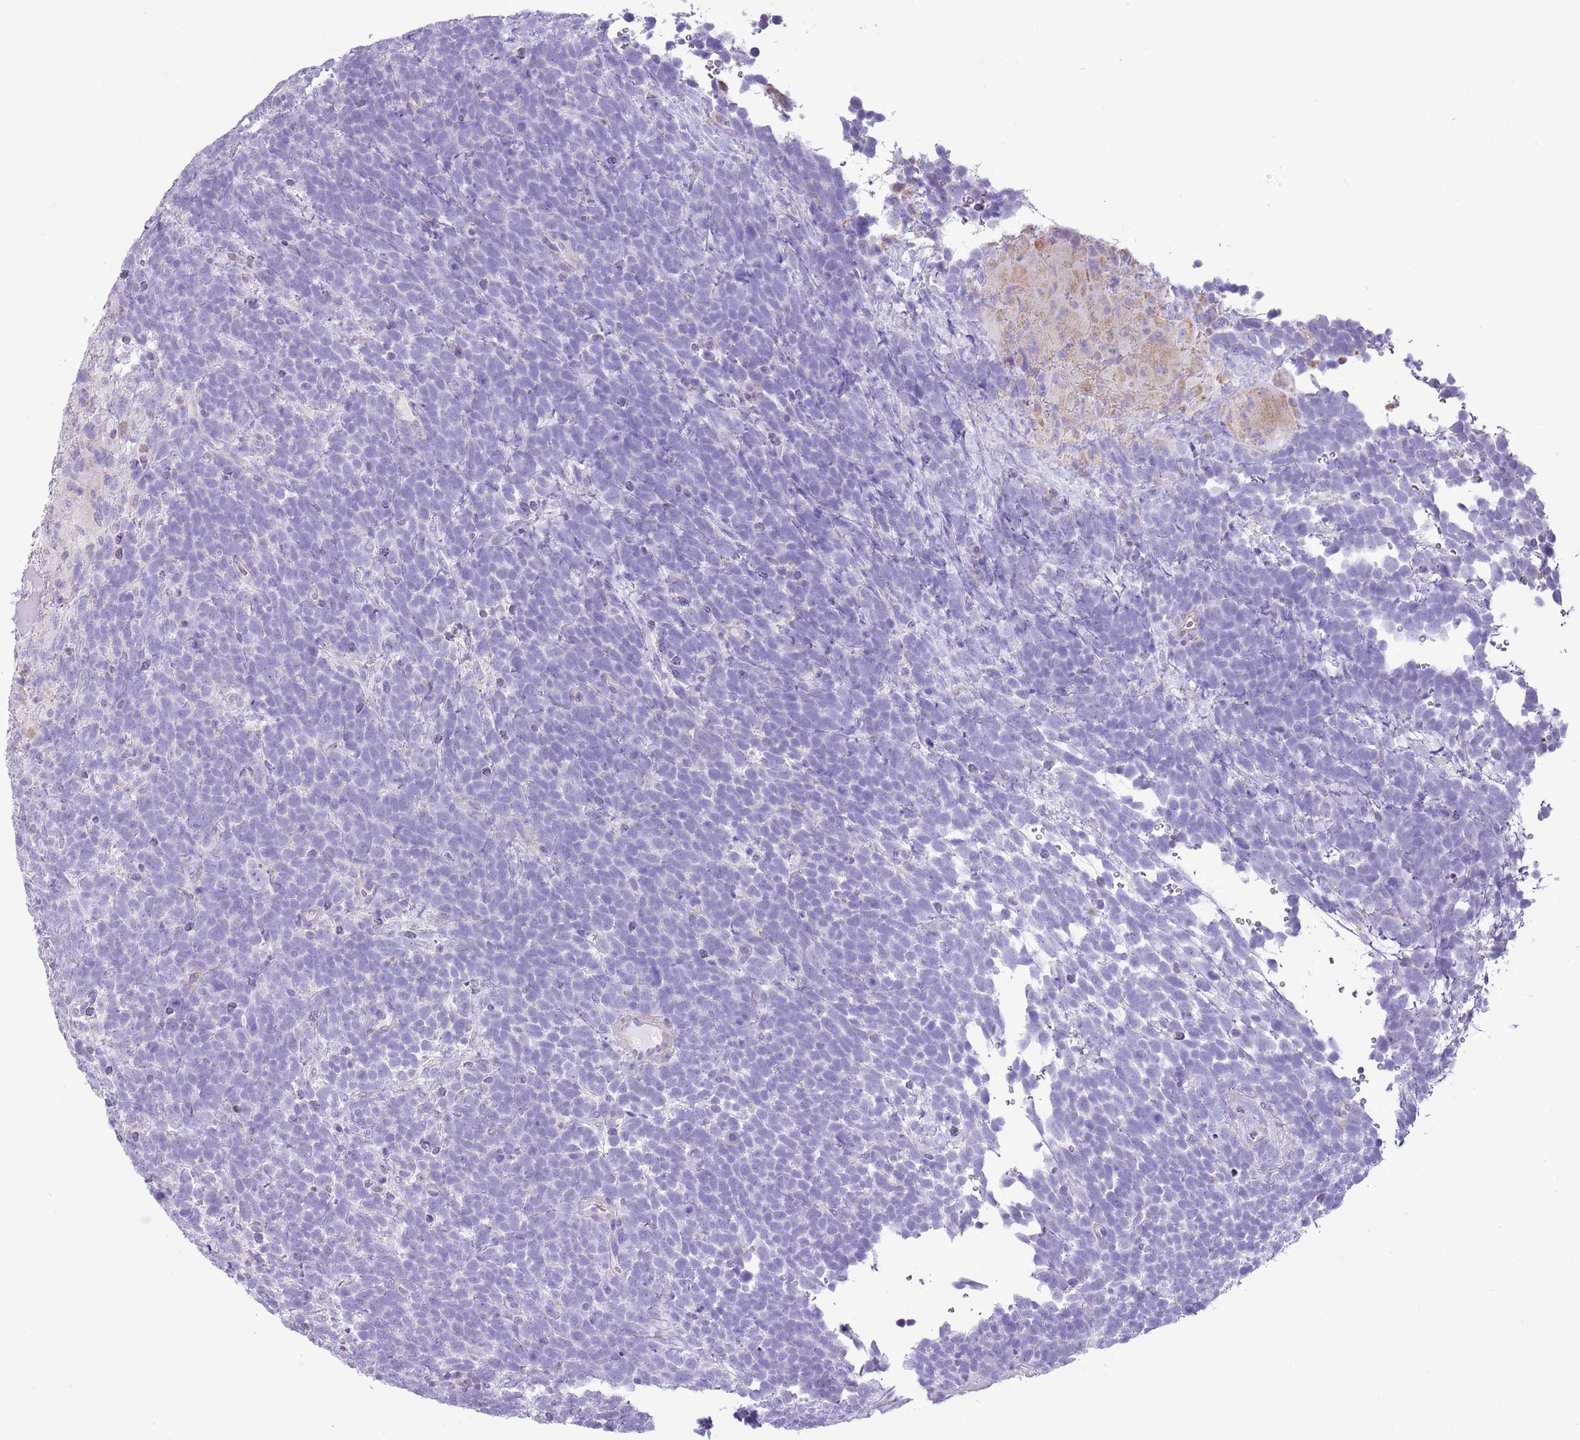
{"staining": {"intensity": "negative", "quantity": "none", "location": "none"}, "tissue": "urothelial cancer", "cell_type": "Tumor cells", "image_type": "cancer", "snomed": [{"axis": "morphology", "description": "Urothelial carcinoma, High grade"}, {"axis": "topography", "description": "Urinary bladder"}], "caption": "This photomicrograph is of urothelial cancer stained with immunohistochemistry (IHC) to label a protein in brown with the nuclei are counter-stained blue. There is no staining in tumor cells. (DAB (3,3'-diaminobenzidine) immunohistochemistry, high magnification).", "gene": "SLC23A1", "patient": {"sex": "female", "age": 82}}